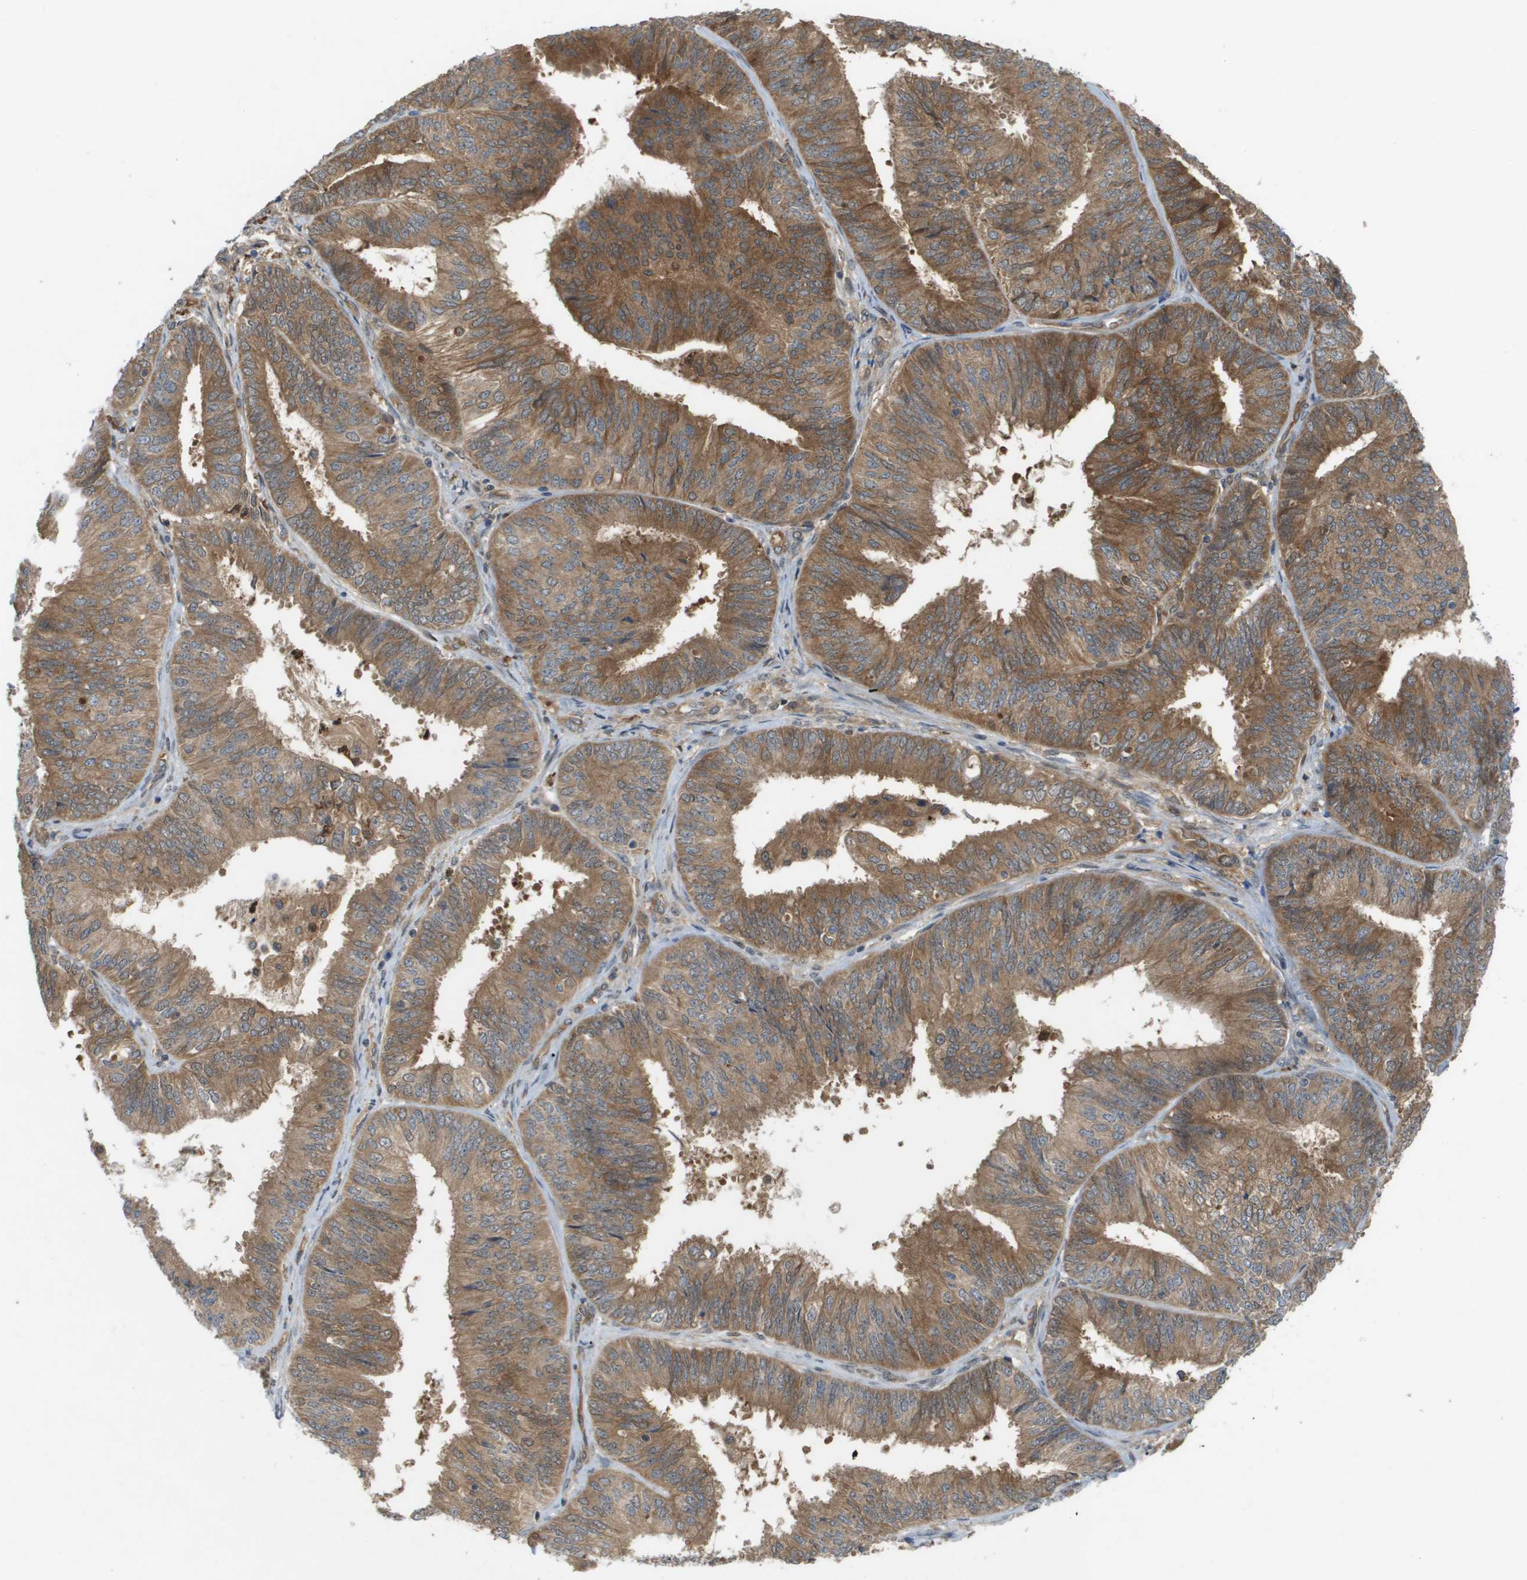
{"staining": {"intensity": "moderate", "quantity": ">75%", "location": "cytoplasmic/membranous"}, "tissue": "endometrial cancer", "cell_type": "Tumor cells", "image_type": "cancer", "snomed": [{"axis": "morphology", "description": "Adenocarcinoma, NOS"}, {"axis": "topography", "description": "Endometrium"}], "caption": "Immunohistochemistry (IHC) photomicrograph of human endometrial cancer (adenocarcinoma) stained for a protein (brown), which displays medium levels of moderate cytoplasmic/membranous expression in approximately >75% of tumor cells.", "gene": "PALD1", "patient": {"sex": "female", "age": 58}}